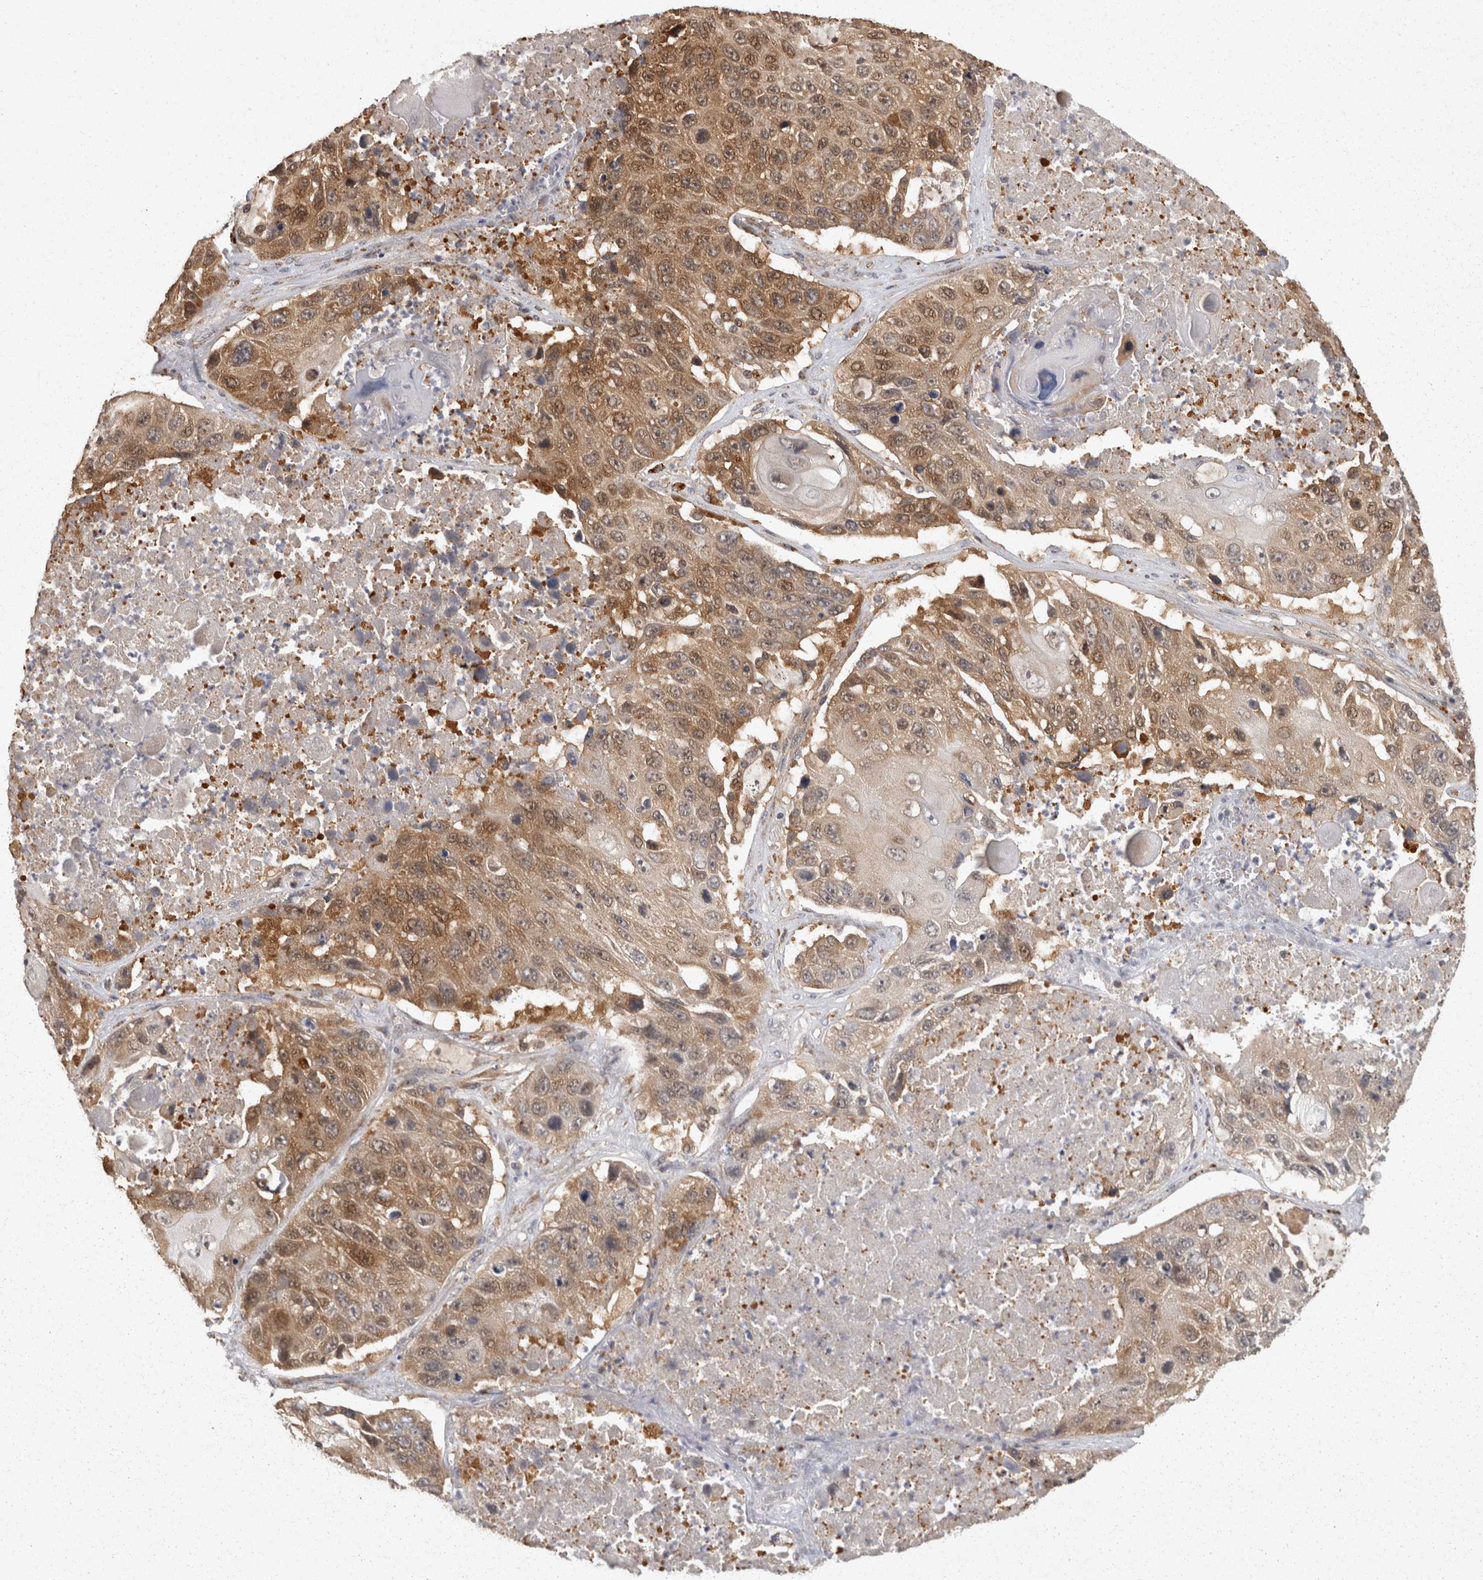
{"staining": {"intensity": "moderate", "quantity": ">75%", "location": "cytoplasmic/membranous"}, "tissue": "lung cancer", "cell_type": "Tumor cells", "image_type": "cancer", "snomed": [{"axis": "morphology", "description": "Squamous cell carcinoma, NOS"}, {"axis": "topography", "description": "Lung"}], "caption": "Tumor cells demonstrate medium levels of moderate cytoplasmic/membranous positivity in approximately >75% of cells in human lung cancer (squamous cell carcinoma).", "gene": "ACAT2", "patient": {"sex": "male", "age": 61}}